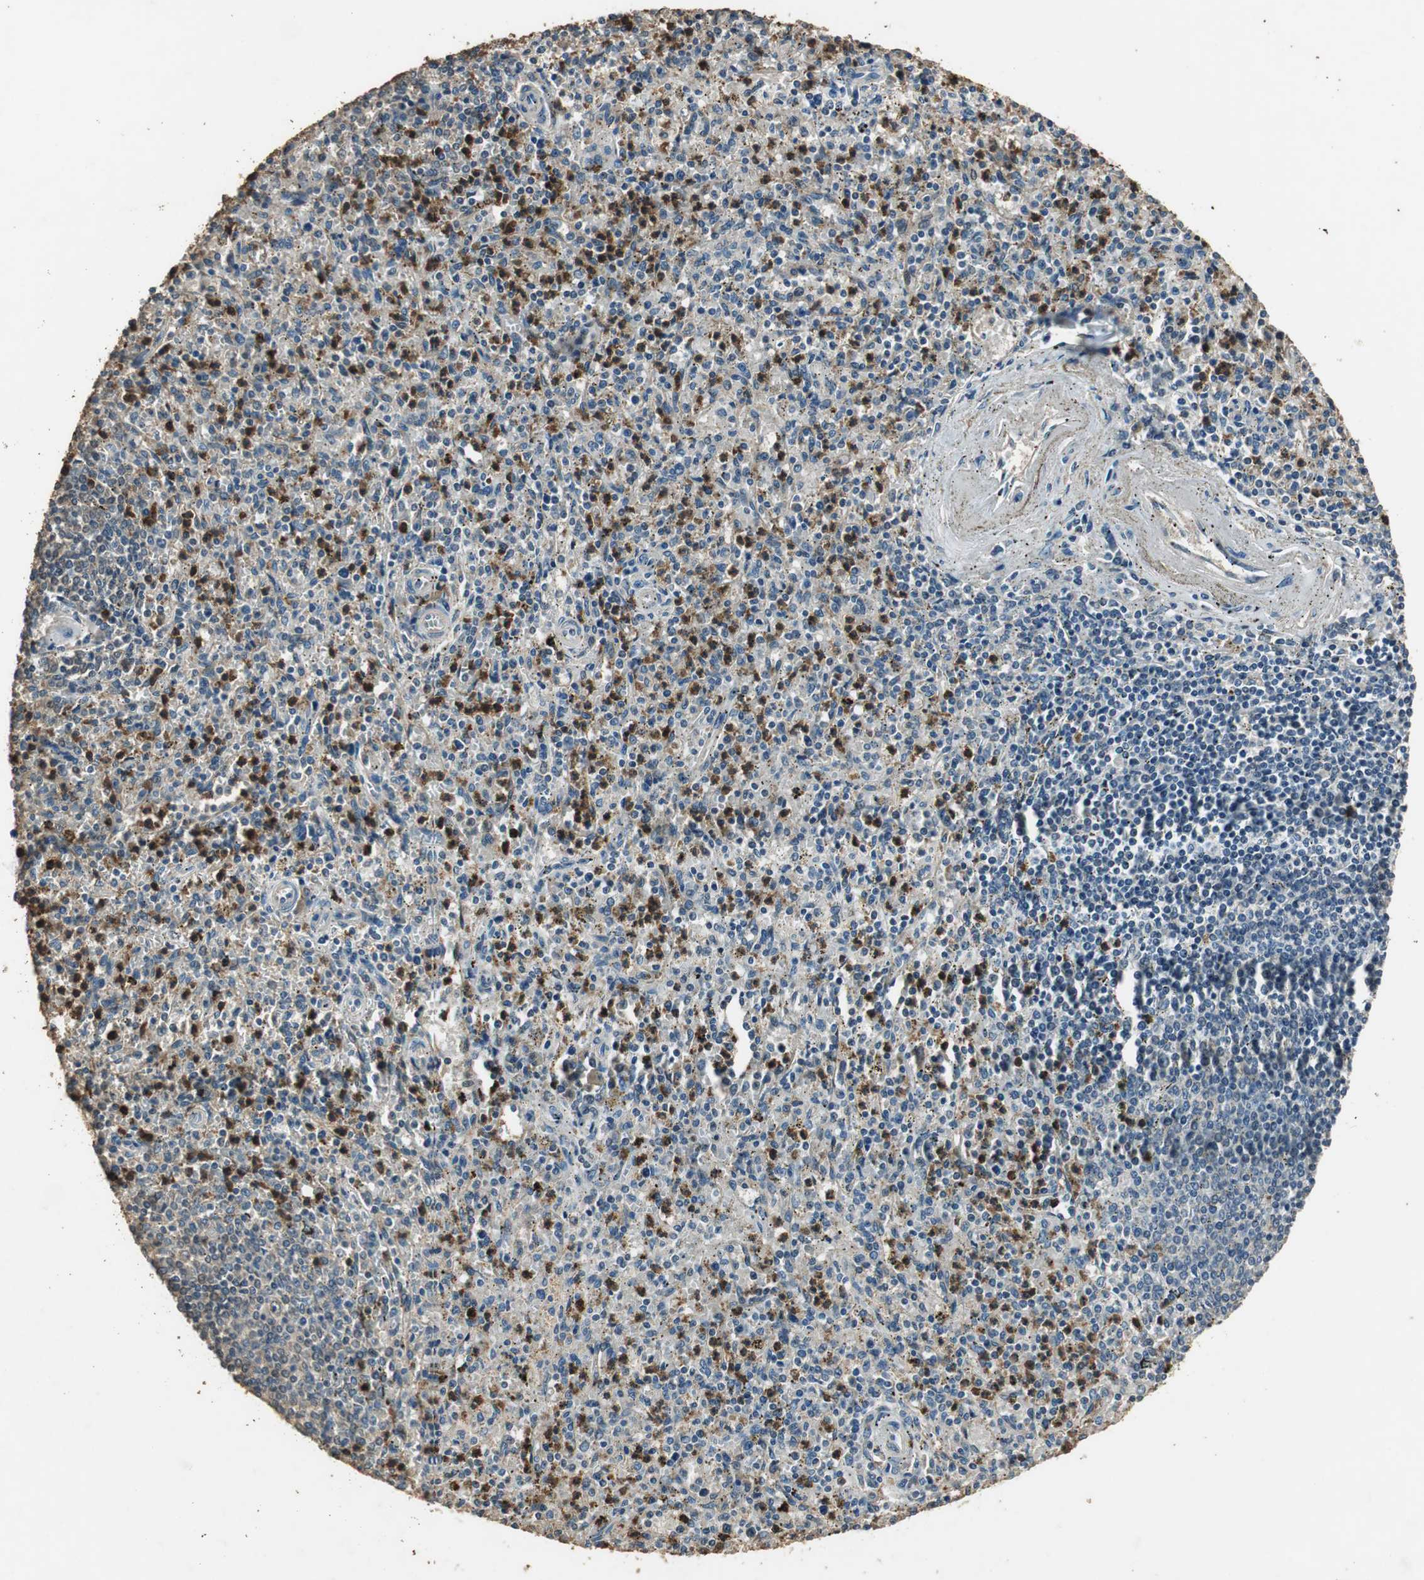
{"staining": {"intensity": "strong", "quantity": "25%-75%", "location": "cytoplasmic/membranous,nuclear"}, "tissue": "spleen", "cell_type": "Cells in red pulp", "image_type": "normal", "snomed": [{"axis": "morphology", "description": "Normal tissue, NOS"}, {"axis": "topography", "description": "Spleen"}], "caption": "This histopathology image shows IHC staining of normal human spleen, with high strong cytoplasmic/membranous,nuclear staining in about 25%-75% of cells in red pulp.", "gene": "TMPRSS4", "patient": {"sex": "male", "age": 72}}